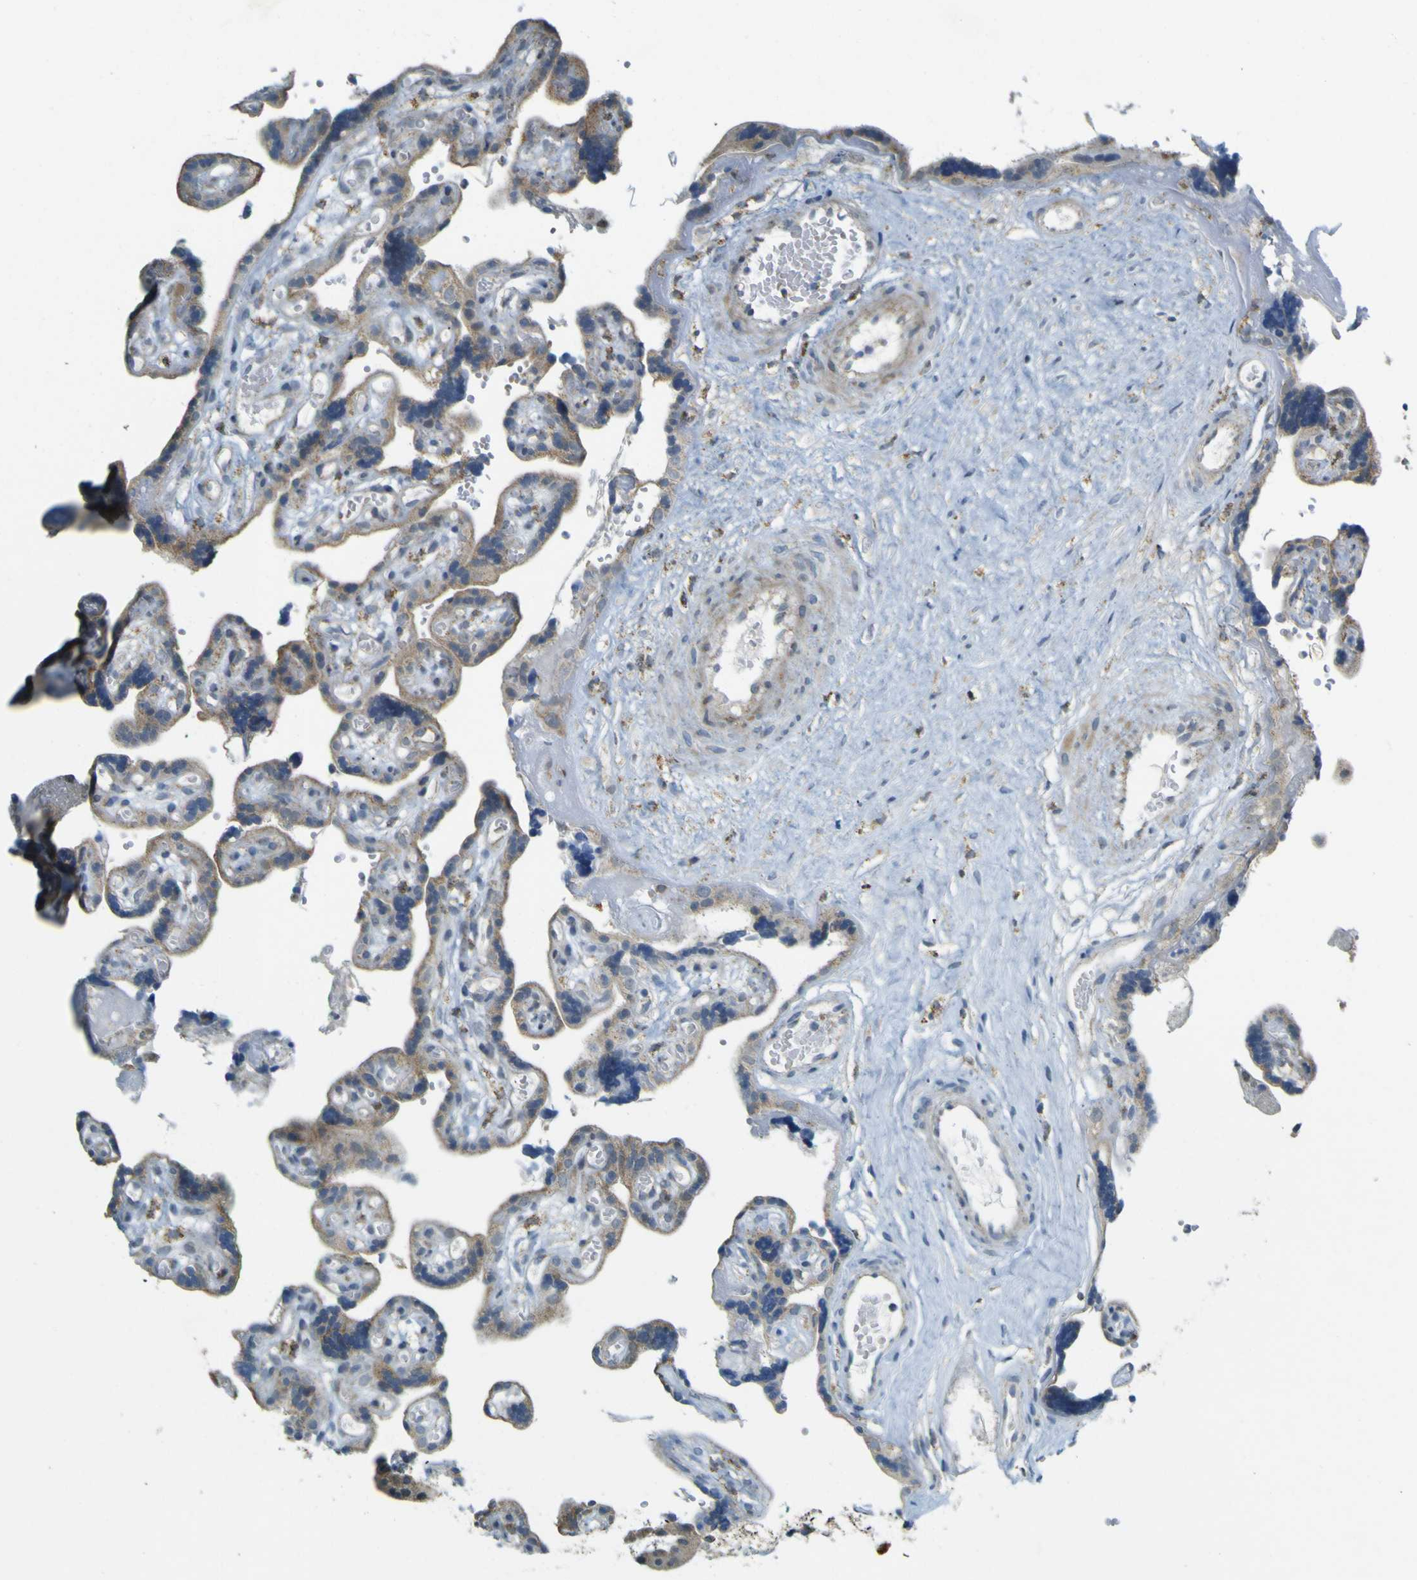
{"staining": {"intensity": "weak", "quantity": "25%-75%", "location": "cytoplasmic/membranous"}, "tissue": "placenta", "cell_type": "Trophoblastic cells", "image_type": "normal", "snomed": [{"axis": "morphology", "description": "Normal tissue, NOS"}, {"axis": "topography", "description": "Placenta"}], "caption": "This image demonstrates unremarkable placenta stained with immunohistochemistry (IHC) to label a protein in brown. The cytoplasmic/membranous of trophoblastic cells show weak positivity for the protein. Nuclei are counter-stained blue.", "gene": "ACBD5", "patient": {"sex": "female", "age": 30}}